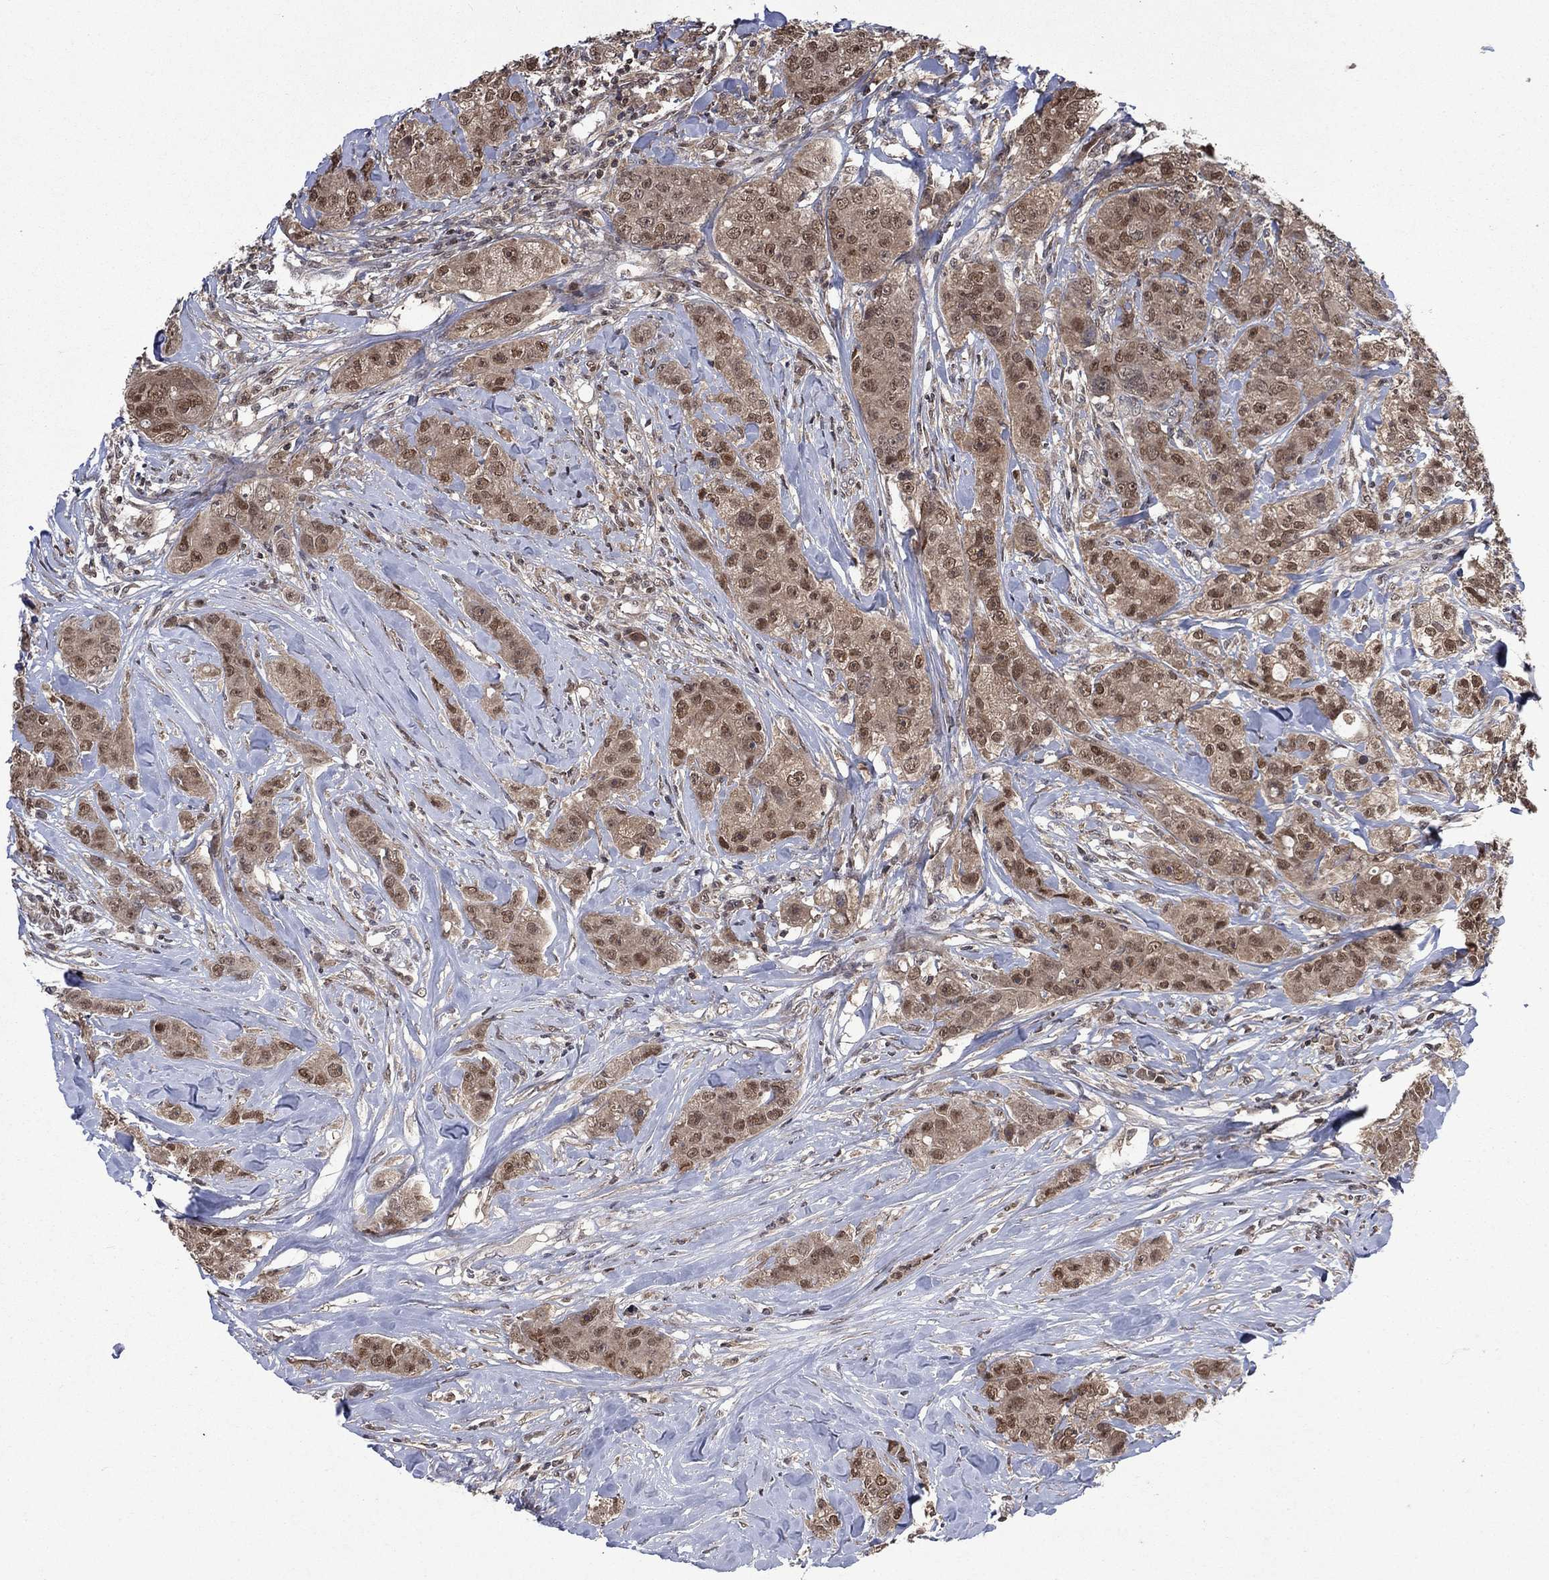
{"staining": {"intensity": "moderate", "quantity": ">75%", "location": "cytoplasmic/membranous,nuclear"}, "tissue": "breast cancer", "cell_type": "Tumor cells", "image_type": "cancer", "snomed": [{"axis": "morphology", "description": "Duct carcinoma"}, {"axis": "topography", "description": "Breast"}], "caption": "A high-resolution photomicrograph shows immunohistochemistry (IHC) staining of infiltrating ductal carcinoma (breast), which shows moderate cytoplasmic/membranous and nuclear positivity in about >75% of tumor cells.", "gene": "IAH1", "patient": {"sex": "female", "age": 43}}